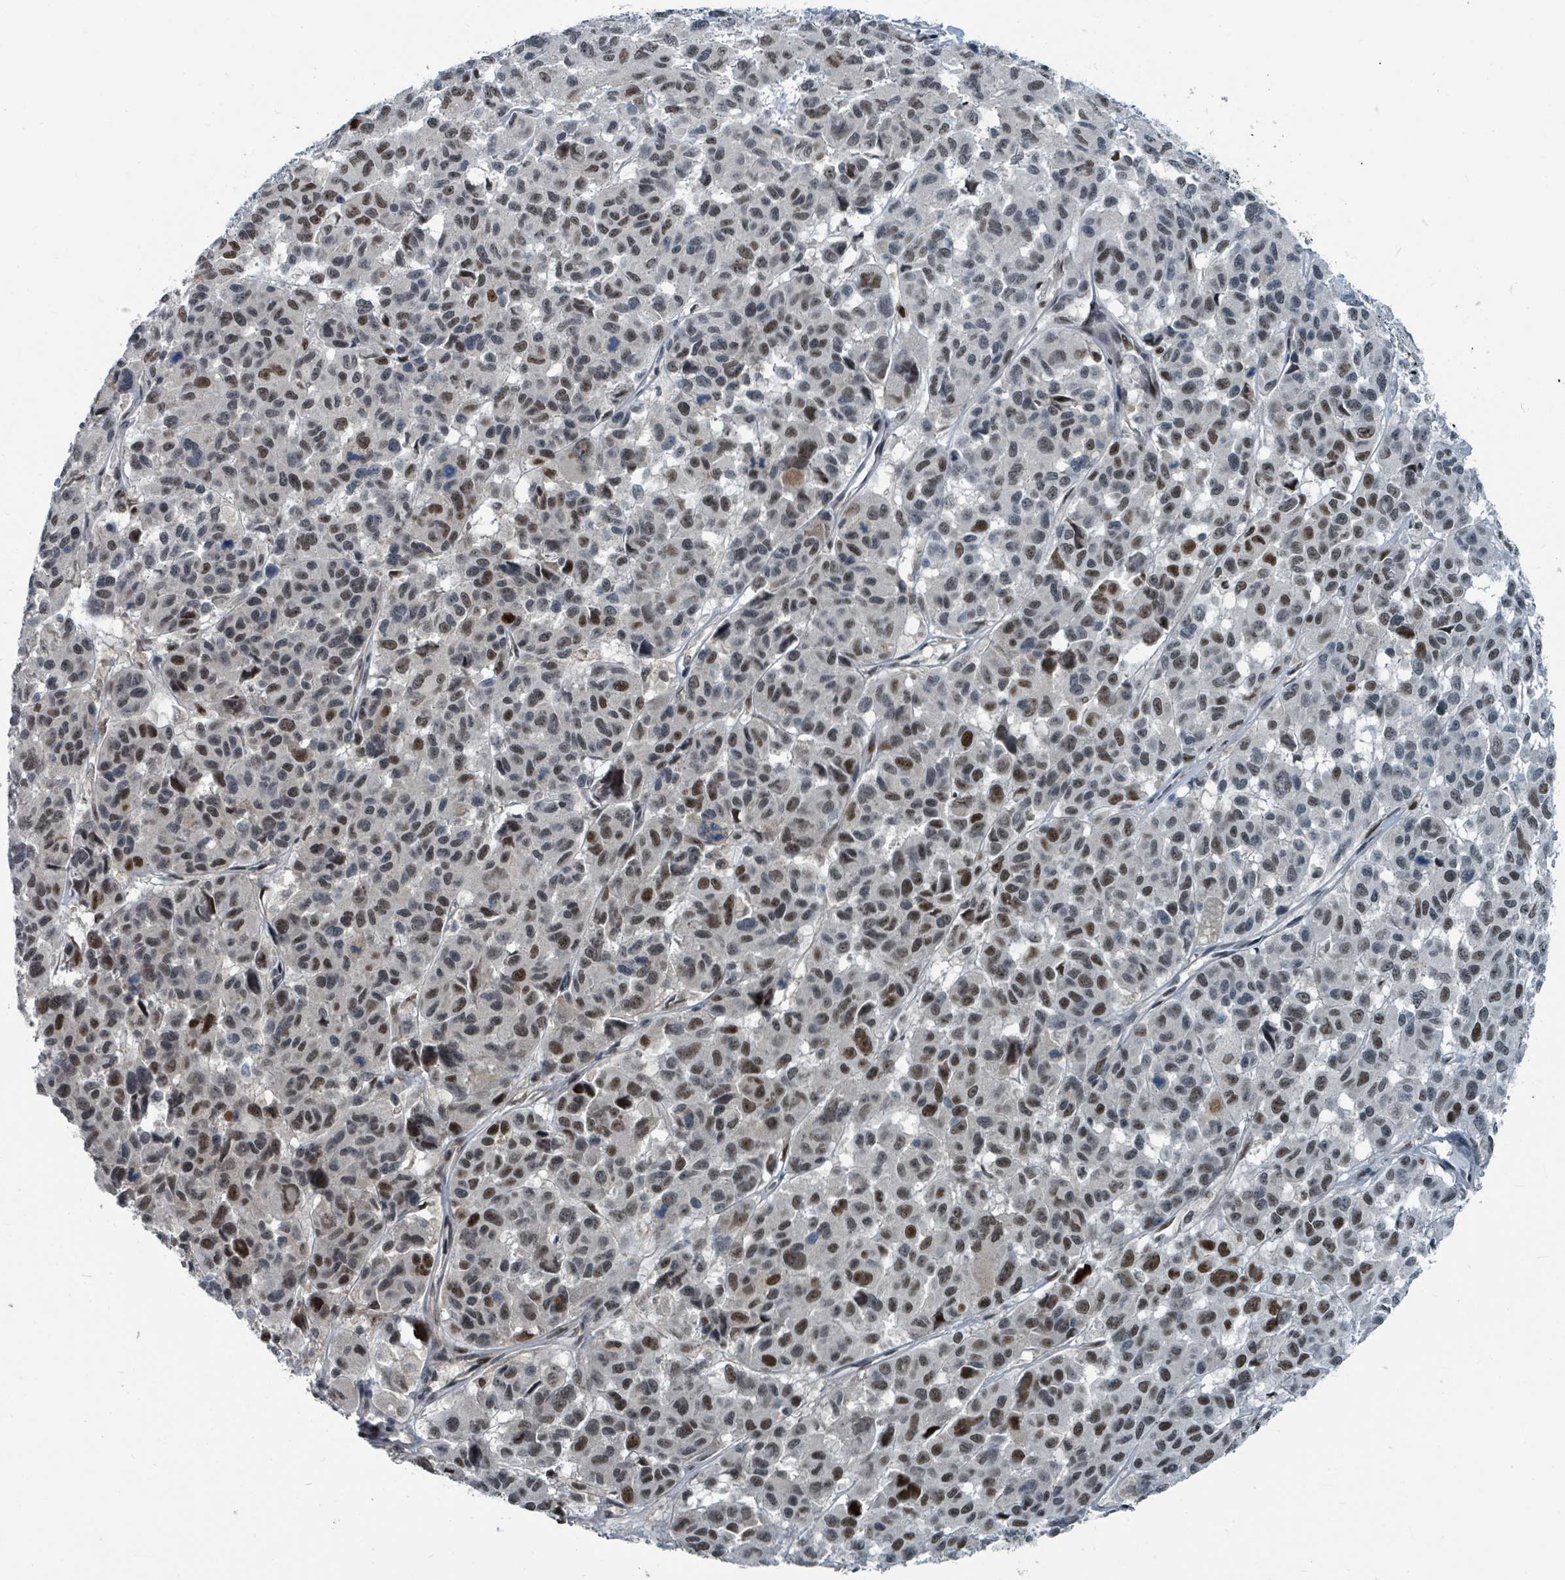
{"staining": {"intensity": "moderate", "quantity": ">75%", "location": "nuclear"}, "tissue": "melanoma", "cell_type": "Tumor cells", "image_type": "cancer", "snomed": [{"axis": "morphology", "description": "Malignant melanoma, NOS"}, {"axis": "topography", "description": "Skin"}], "caption": "Immunohistochemistry (DAB (3,3'-diaminobenzidine)) staining of human malignant melanoma exhibits moderate nuclear protein staining in approximately >75% of tumor cells. (DAB IHC with brightfield microscopy, high magnification).", "gene": "UCK1", "patient": {"sex": "female", "age": 66}}